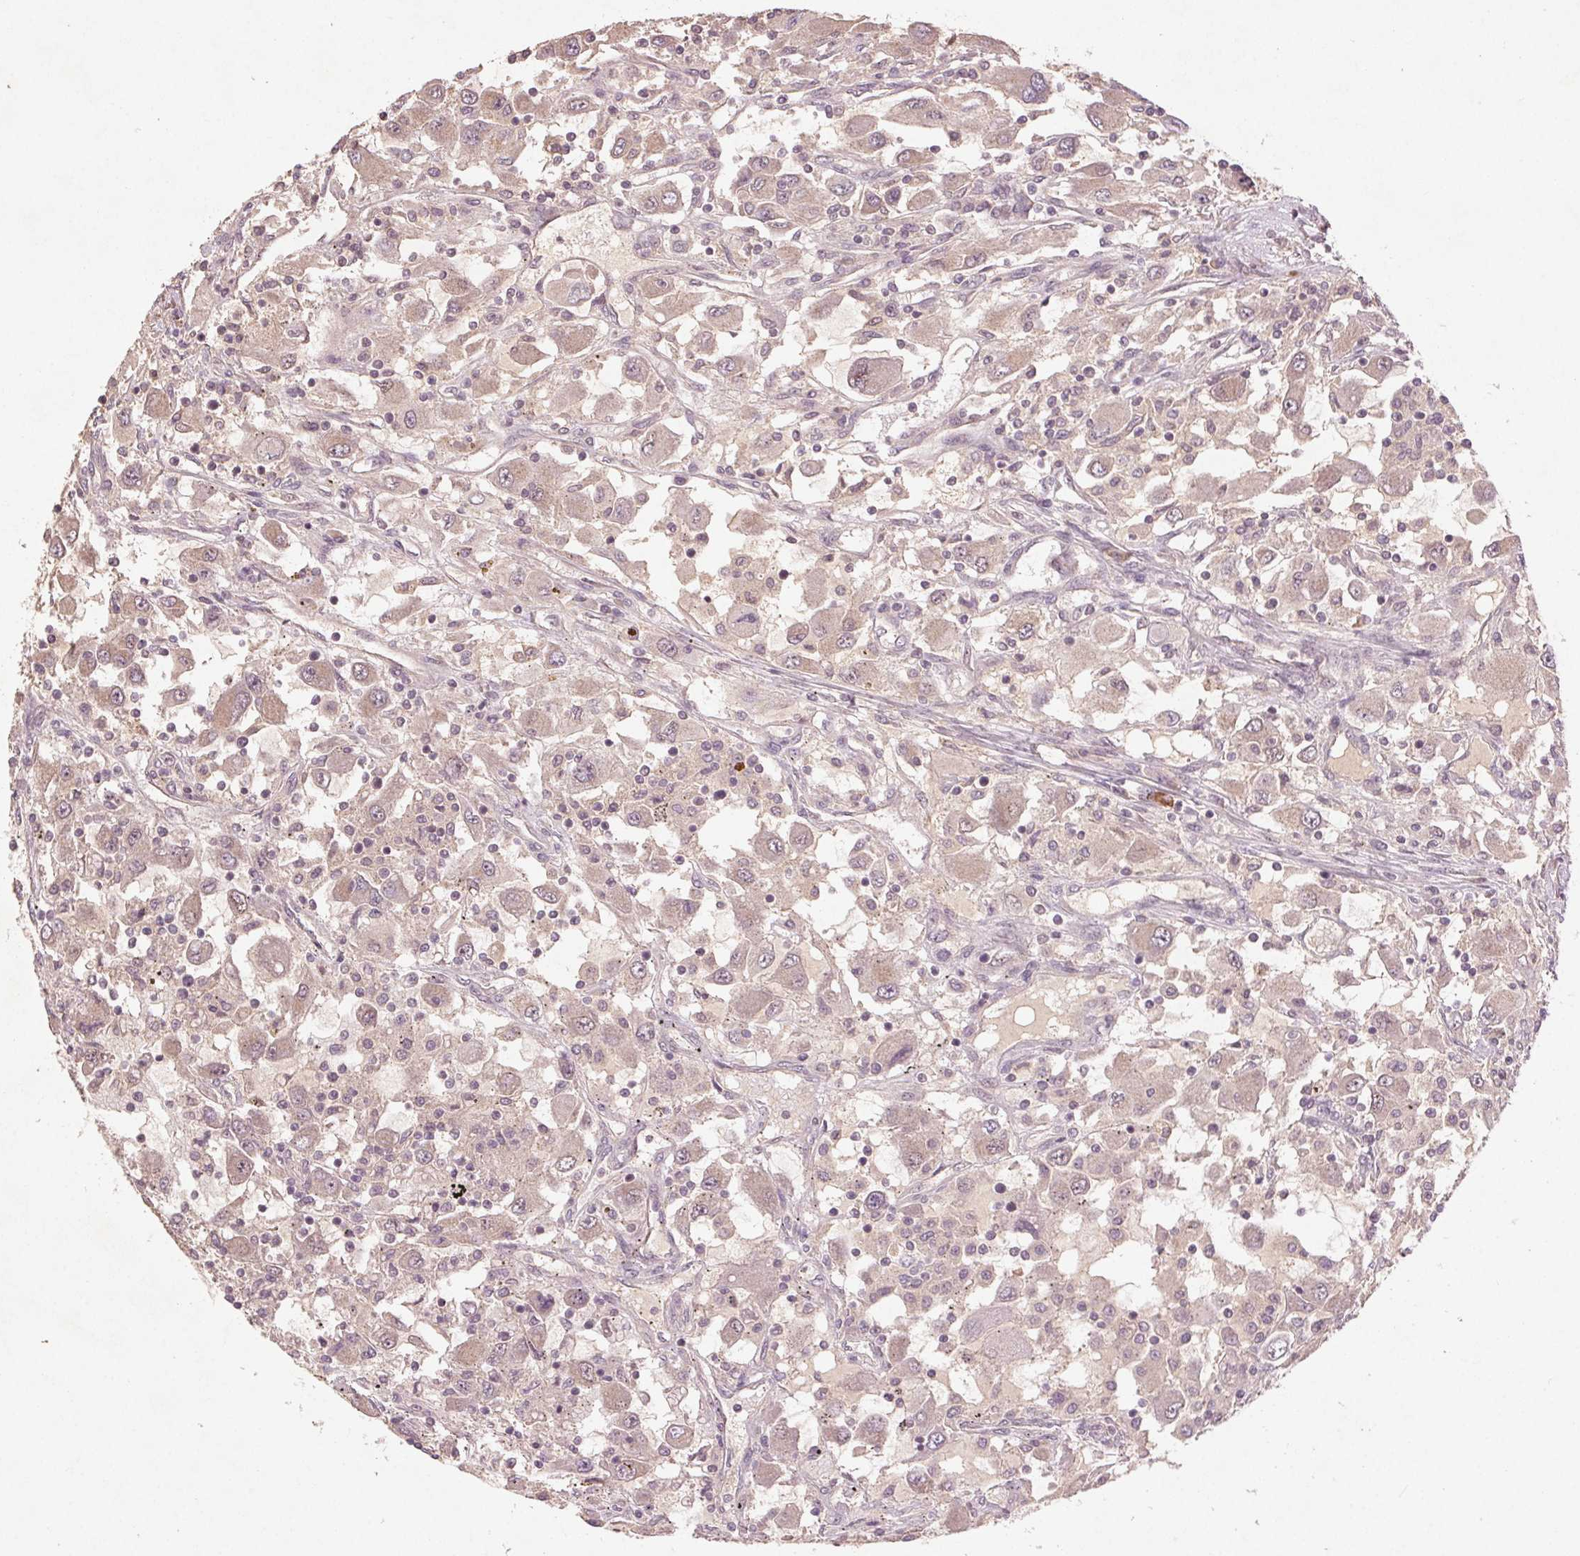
{"staining": {"intensity": "weak", "quantity": ">75%", "location": "cytoplasmic/membranous"}, "tissue": "renal cancer", "cell_type": "Tumor cells", "image_type": "cancer", "snomed": [{"axis": "morphology", "description": "Adenocarcinoma, NOS"}, {"axis": "topography", "description": "Kidney"}], "caption": "Renal cancer (adenocarcinoma) stained with DAB (3,3'-diaminobenzidine) immunohistochemistry (IHC) shows low levels of weak cytoplasmic/membranous staining in about >75% of tumor cells.", "gene": "SMLR1", "patient": {"sex": "female", "age": 67}}